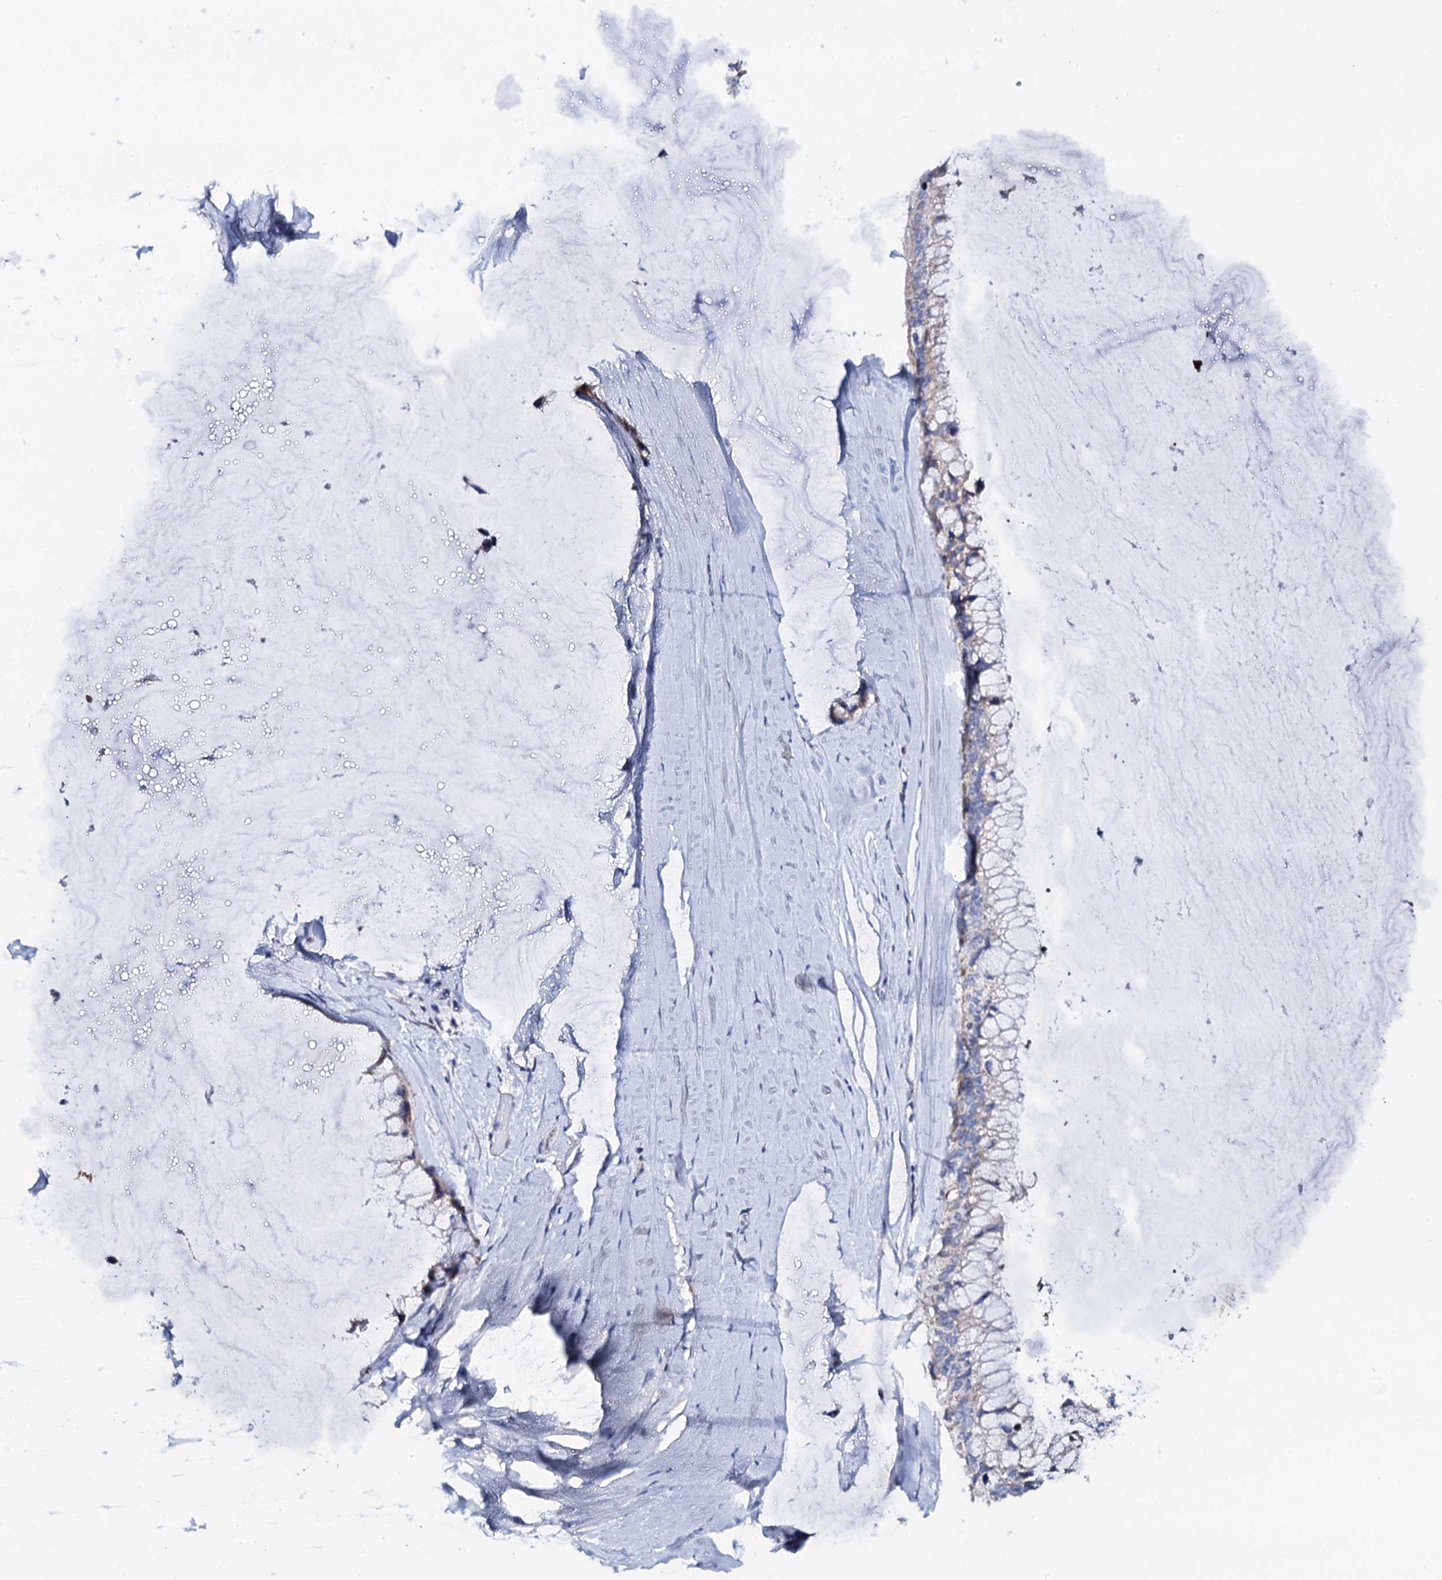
{"staining": {"intensity": "negative", "quantity": "none", "location": "none"}, "tissue": "ovarian cancer", "cell_type": "Tumor cells", "image_type": "cancer", "snomed": [{"axis": "morphology", "description": "Cystadenocarcinoma, mucinous, NOS"}, {"axis": "topography", "description": "Ovary"}], "caption": "Human ovarian cancer stained for a protein using immunohistochemistry (IHC) exhibits no staining in tumor cells.", "gene": "PTCD3", "patient": {"sex": "female", "age": 39}}